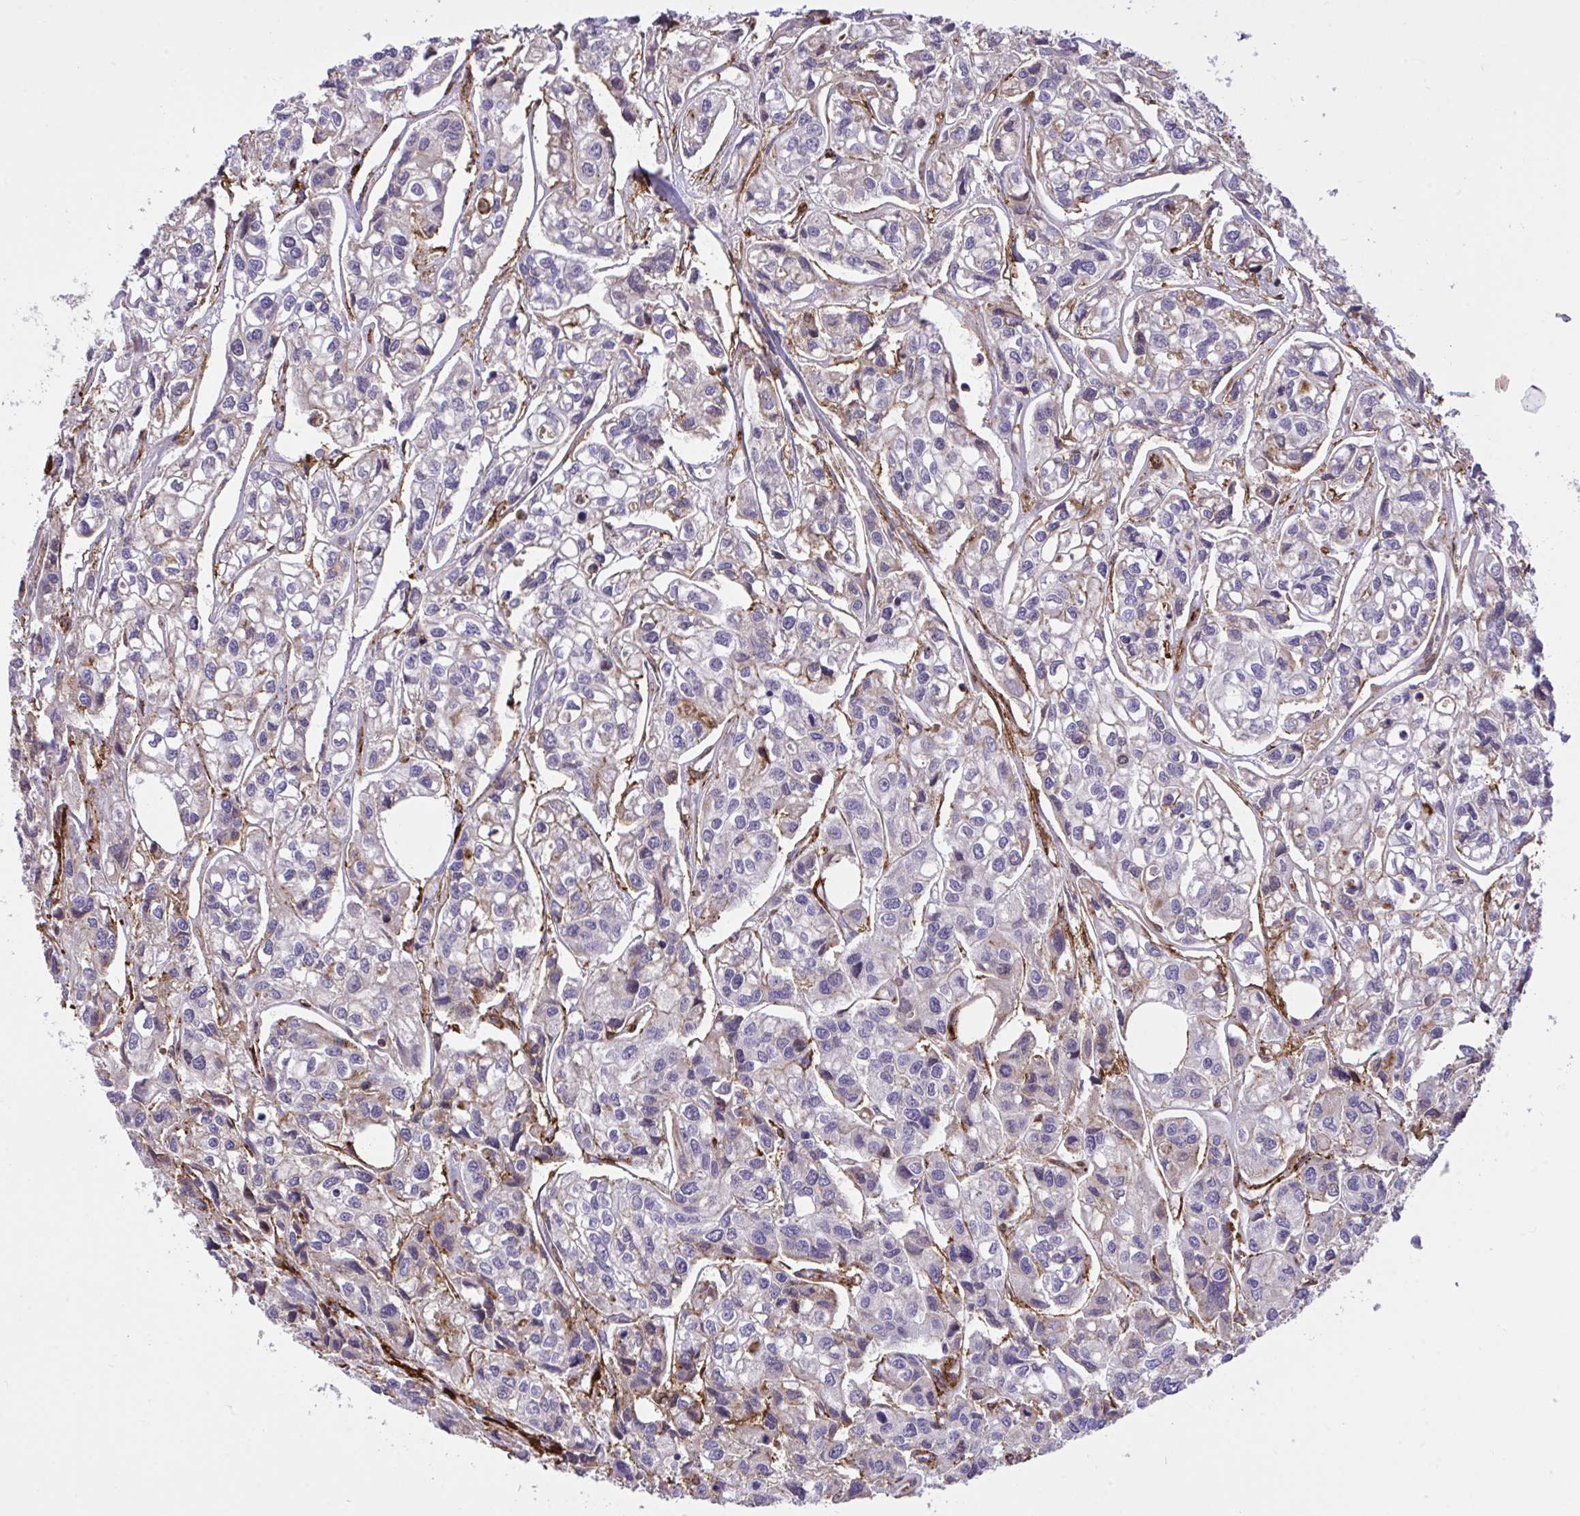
{"staining": {"intensity": "negative", "quantity": "none", "location": "none"}, "tissue": "urothelial cancer", "cell_type": "Tumor cells", "image_type": "cancer", "snomed": [{"axis": "morphology", "description": "Urothelial carcinoma, High grade"}, {"axis": "topography", "description": "Urinary bladder"}], "caption": "Tumor cells show no significant protein expression in high-grade urothelial carcinoma.", "gene": "ERI1", "patient": {"sex": "male", "age": 67}}